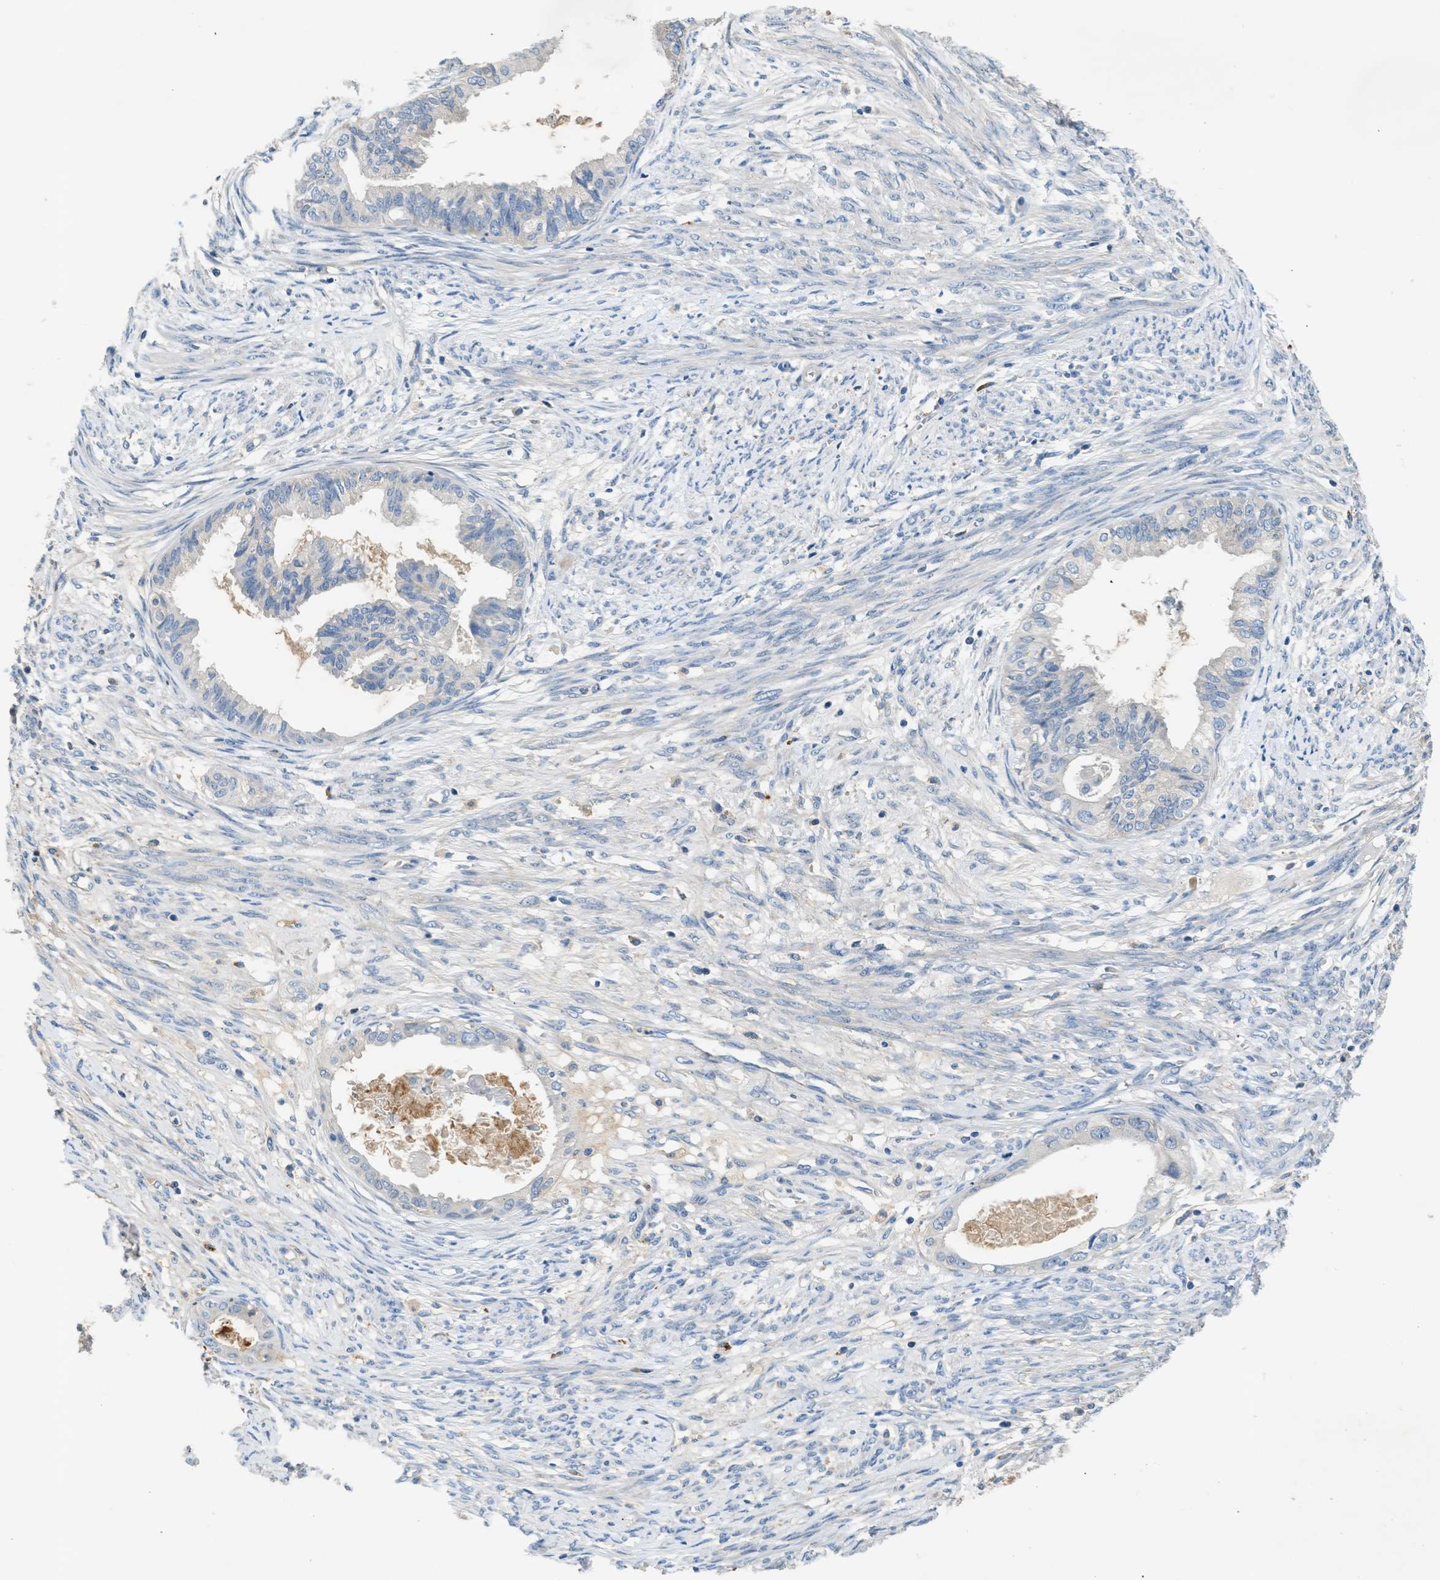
{"staining": {"intensity": "negative", "quantity": "none", "location": "none"}, "tissue": "cervical cancer", "cell_type": "Tumor cells", "image_type": "cancer", "snomed": [{"axis": "morphology", "description": "Normal tissue, NOS"}, {"axis": "morphology", "description": "Adenocarcinoma, NOS"}, {"axis": "topography", "description": "Cervix"}, {"axis": "topography", "description": "Endometrium"}], "caption": "Protein analysis of cervical adenocarcinoma demonstrates no significant expression in tumor cells. (IHC, brightfield microscopy, high magnification).", "gene": "RWDD2B", "patient": {"sex": "female", "age": 86}}